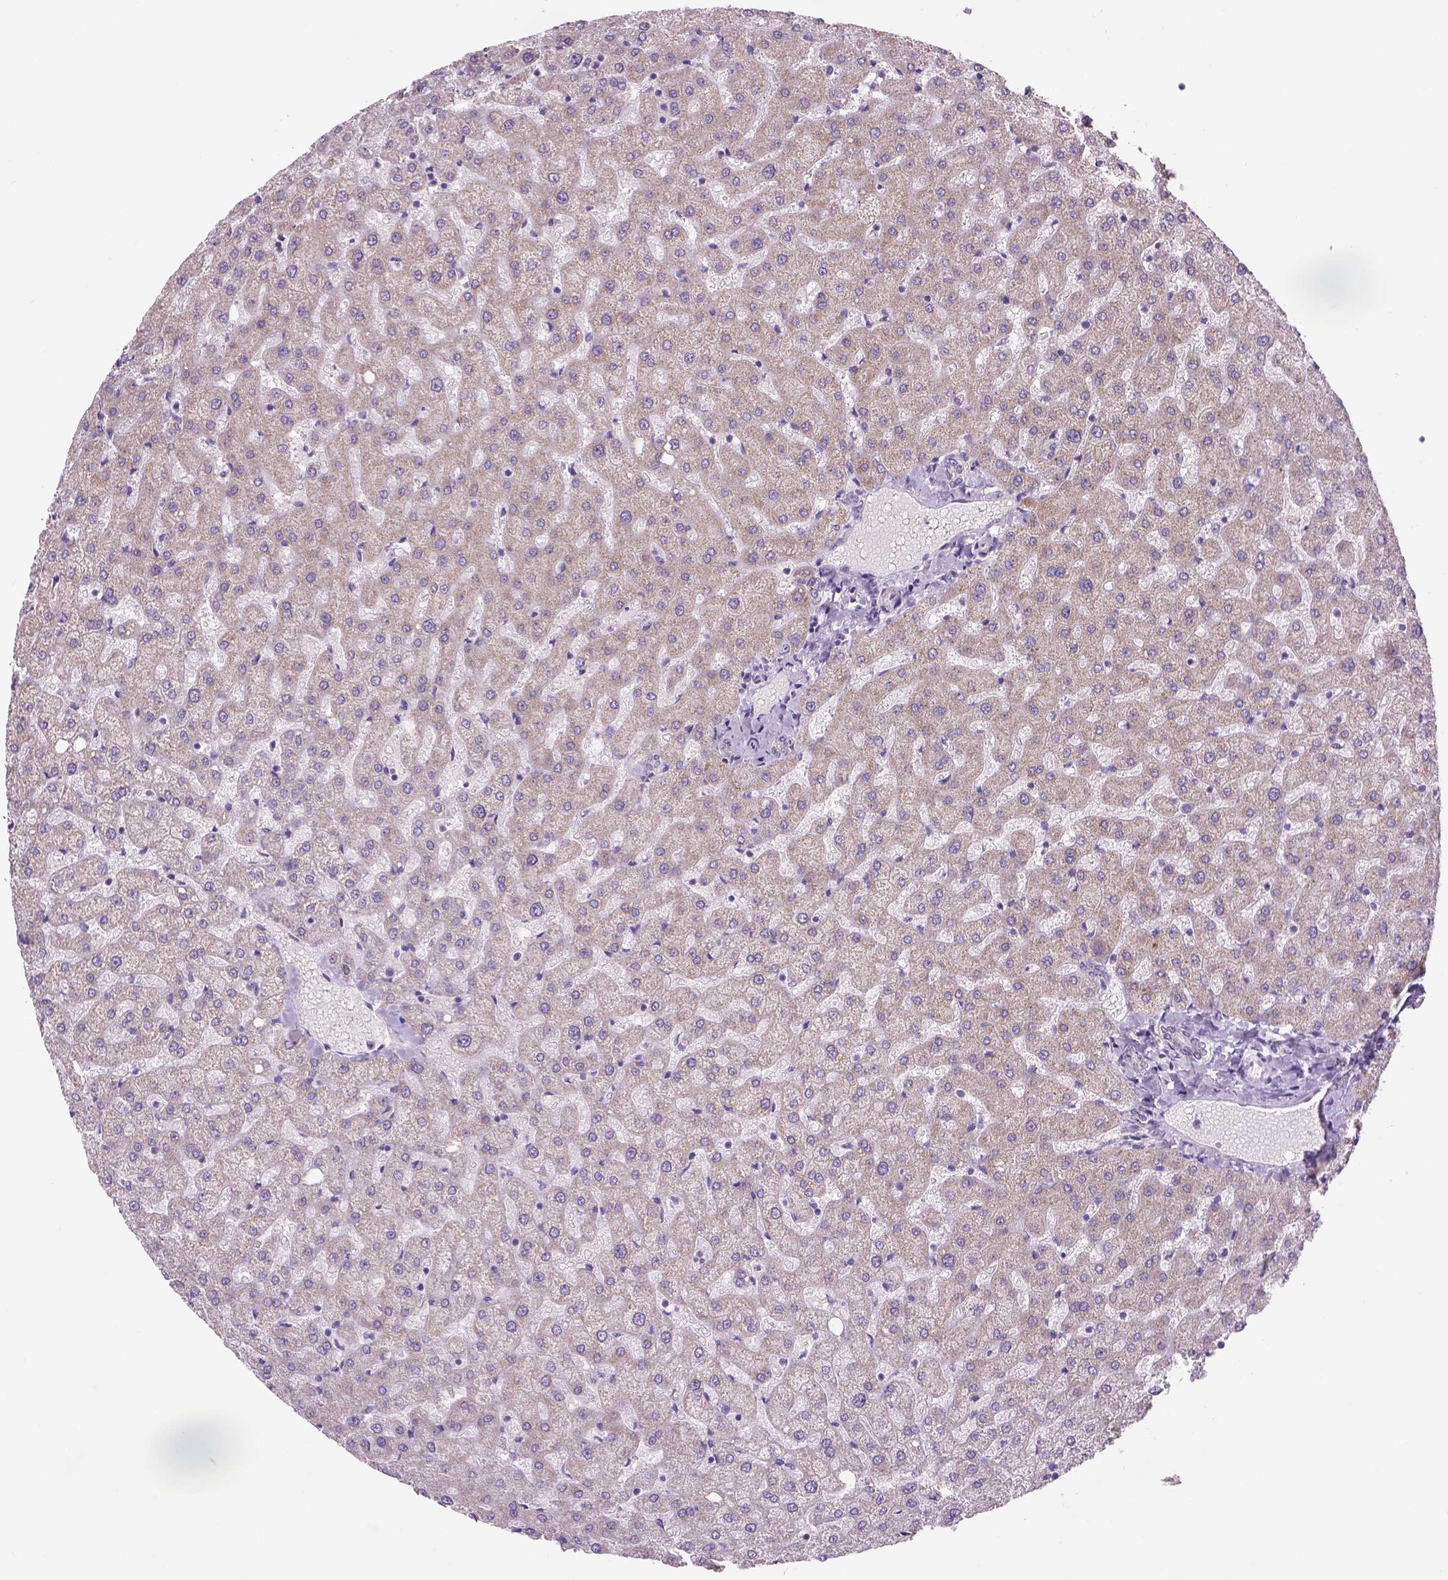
{"staining": {"intensity": "negative", "quantity": "none", "location": "none"}, "tissue": "liver", "cell_type": "Cholangiocytes", "image_type": "normal", "snomed": [{"axis": "morphology", "description": "Normal tissue, NOS"}, {"axis": "topography", "description": "Liver"}], "caption": "A high-resolution micrograph shows immunohistochemistry (IHC) staining of normal liver, which reveals no significant expression in cholangiocytes. (Stains: DAB (3,3'-diaminobenzidine) IHC with hematoxylin counter stain, Microscopy: brightfield microscopy at high magnification).", "gene": "ADGRV1", "patient": {"sex": "female", "age": 50}}